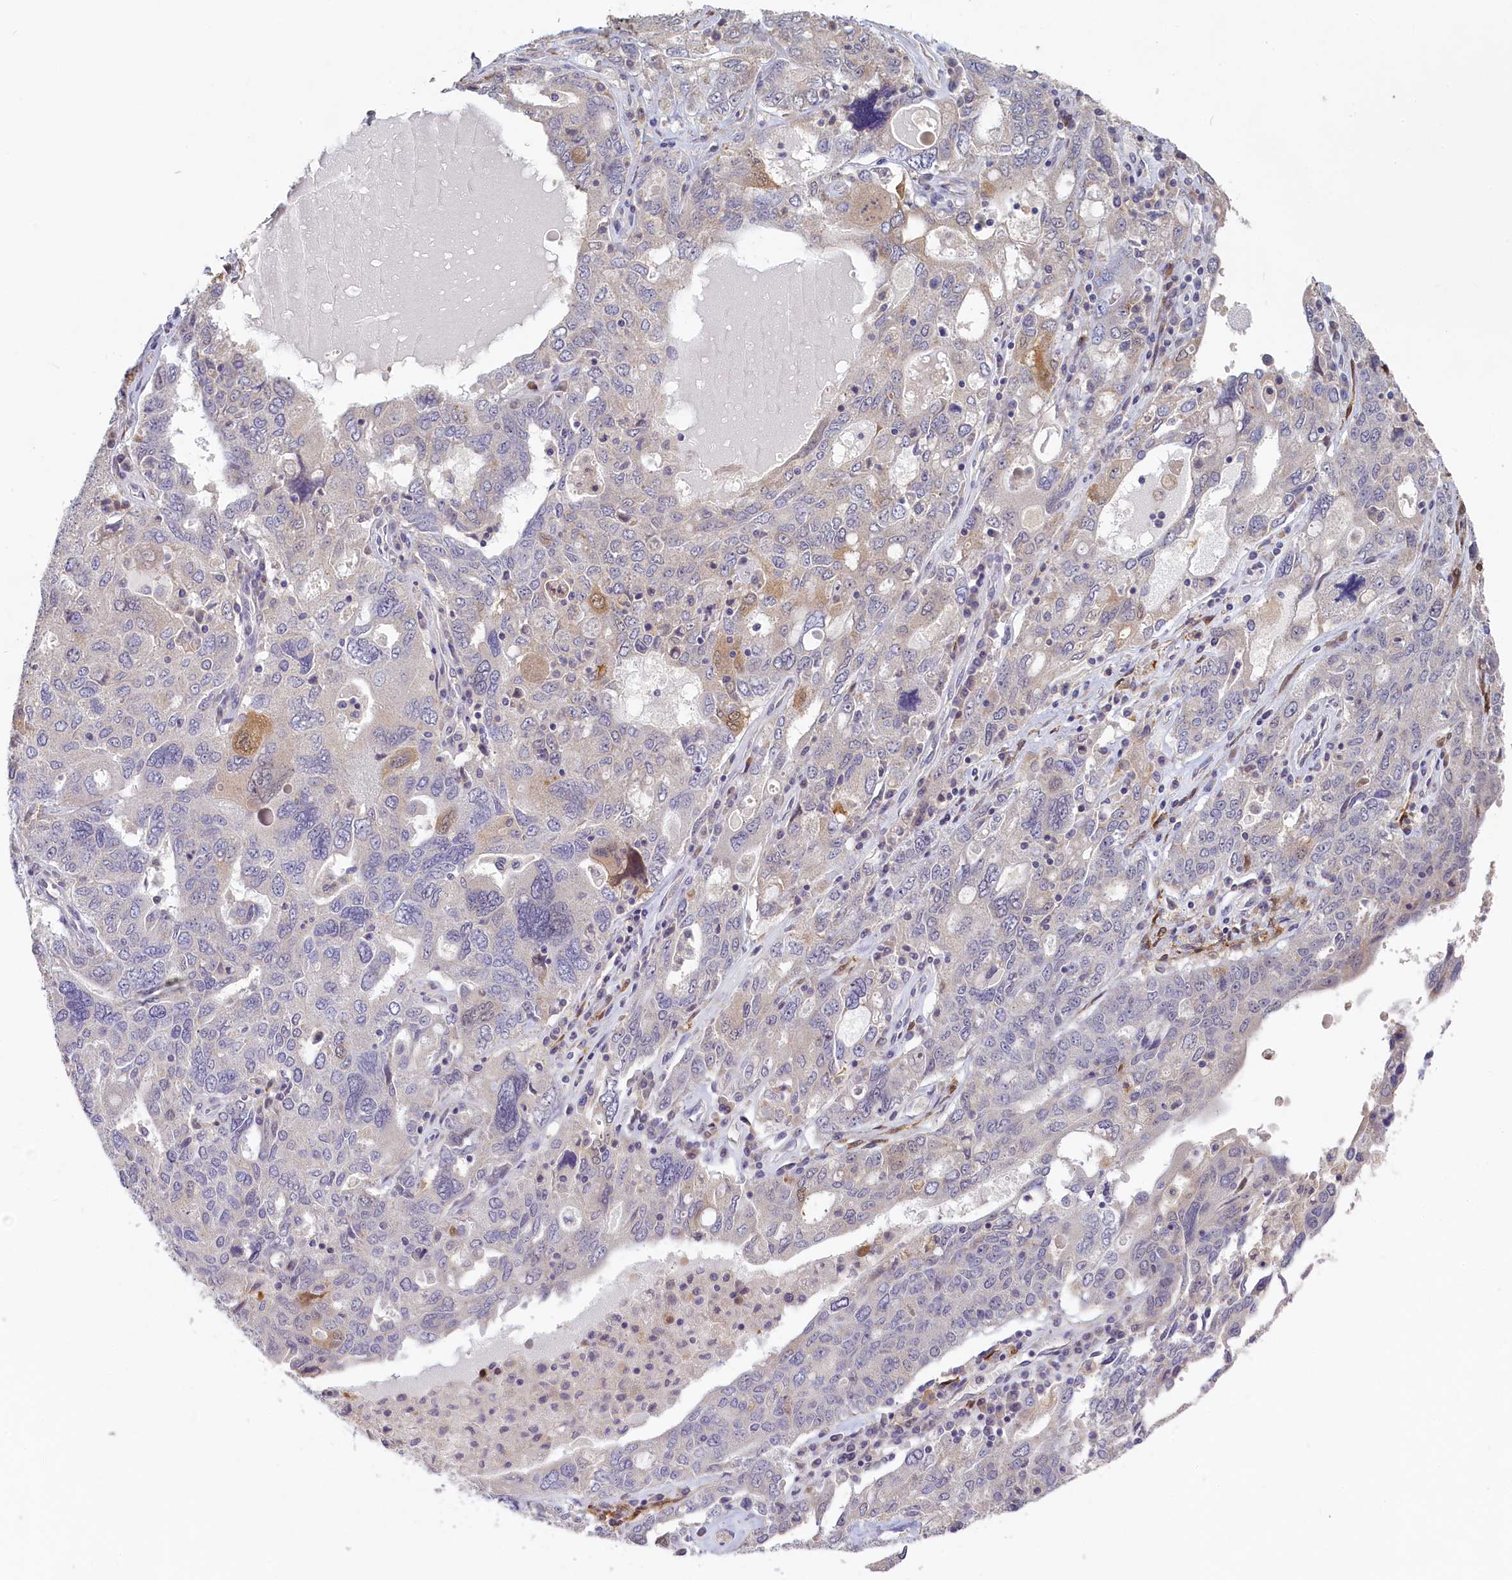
{"staining": {"intensity": "moderate", "quantity": "<25%", "location": "cytoplasmic/membranous,nuclear"}, "tissue": "ovarian cancer", "cell_type": "Tumor cells", "image_type": "cancer", "snomed": [{"axis": "morphology", "description": "Carcinoma, endometroid"}, {"axis": "topography", "description": "Ovary"}], "caption": "Ovarian endometroid carcinoma stained with DAB (3,3'-diaminobenzidine) IHC demonstrates low levels of moderate cytoplasmic/membranous and nuclear positivity in about <25% of tumor cells. (DAB (3,3'-diaminobenzidine) = brown stain, brightfield microscopy at high magnification).", "gene": "UCHL3", "patient": {"sex": "female", "age": 62}}